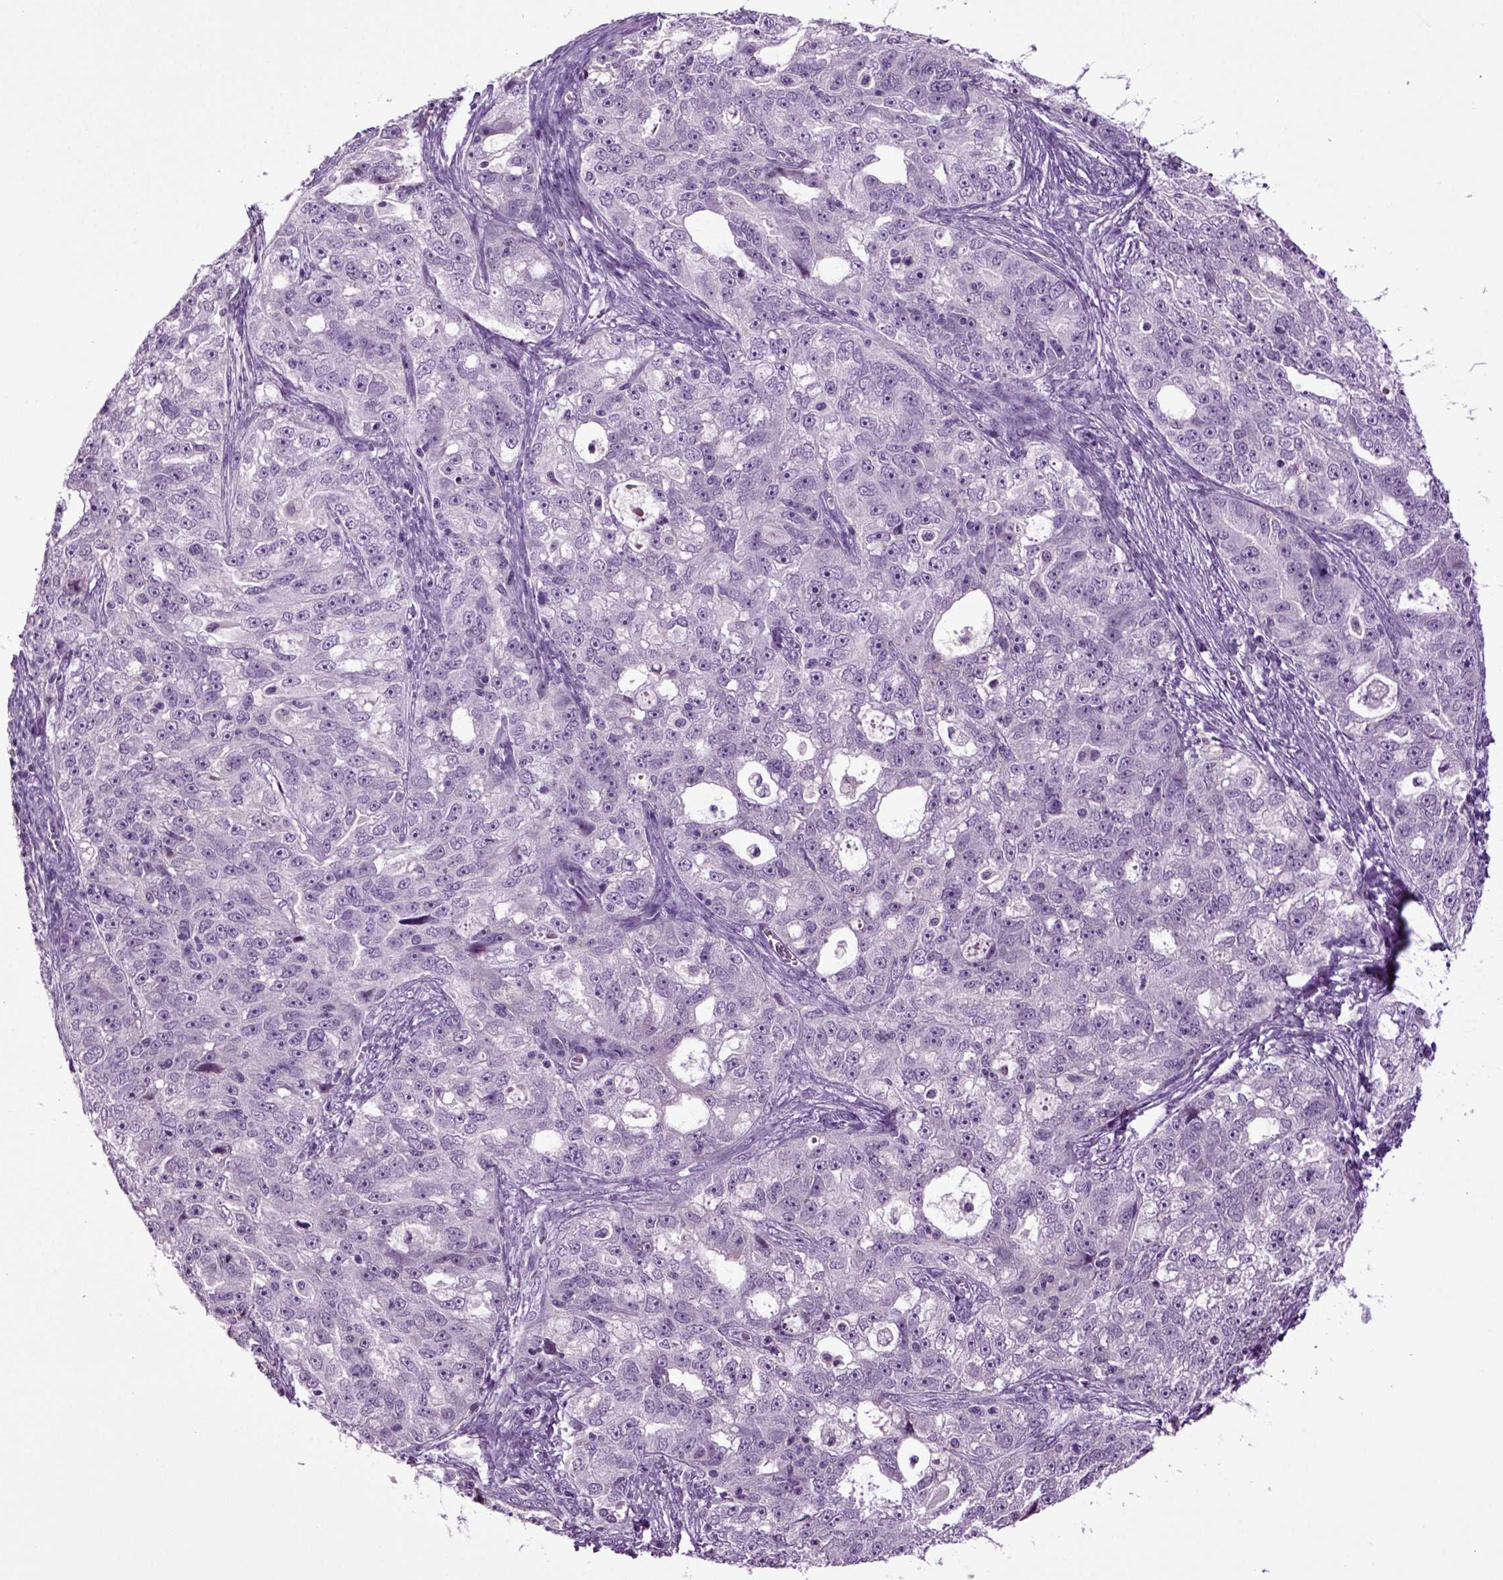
{"staining": {"intensity": "negative", "quantity": "none", "location": "none"}, "tissue": "ovarian cancer", "cell_type": "Tumor cells", "image_type": "cancer", "snomed": [{"axis": "morphology", "description": "Cystadenocarcinoma, serous, NOS"}, {"axis": "topography", "description": "Ovary"}], "caption": "The photomicrograph displays no staining of tumor cells in ovarian serous cystadenocarcinoma.", "gene": "FGF11", "patient": {"sex": "female", "age": 51}}